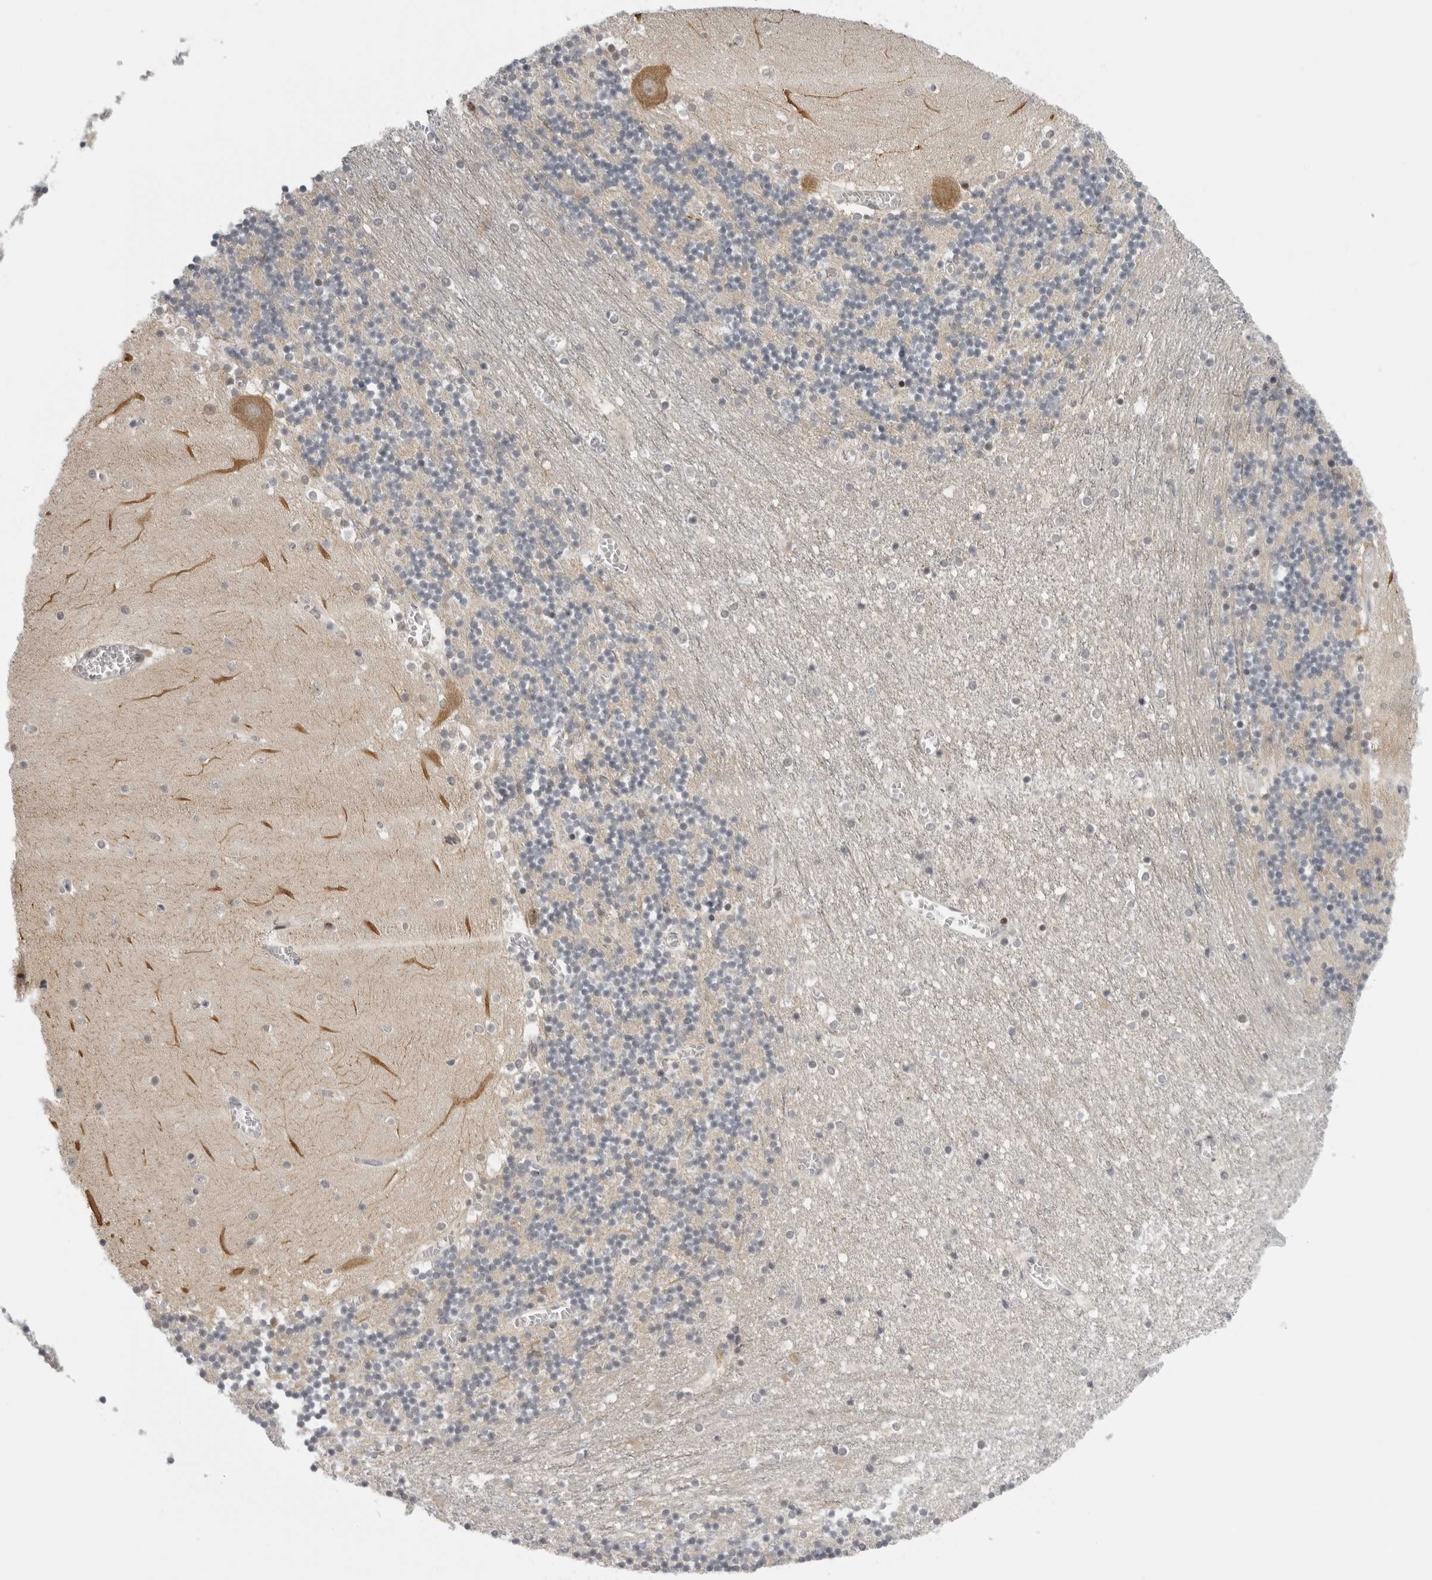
{"staining": {"intensity": "negative", "quantity": "none", "location": "none"}, "tissue": "cerebellum", "cell_type": "Cells in granular layer", "image_type": "normal", "snomed": [{"axis": "morphology", "description": "Normal tissue, NOS"}, {"axis": "topography", "description": "Cerebellum"}], "caption": "High power microscopy histopathology image of an immunohistochemistry histopathology image of unremarkable cerebellum, revealing no significant expression in cells in granular layer. (DAB (3,3'-diaminobenzidine) IHC with hematoxylin counter stain).", "gene": "ALPK2", "patient": {"sex": "female", "age": 28}}